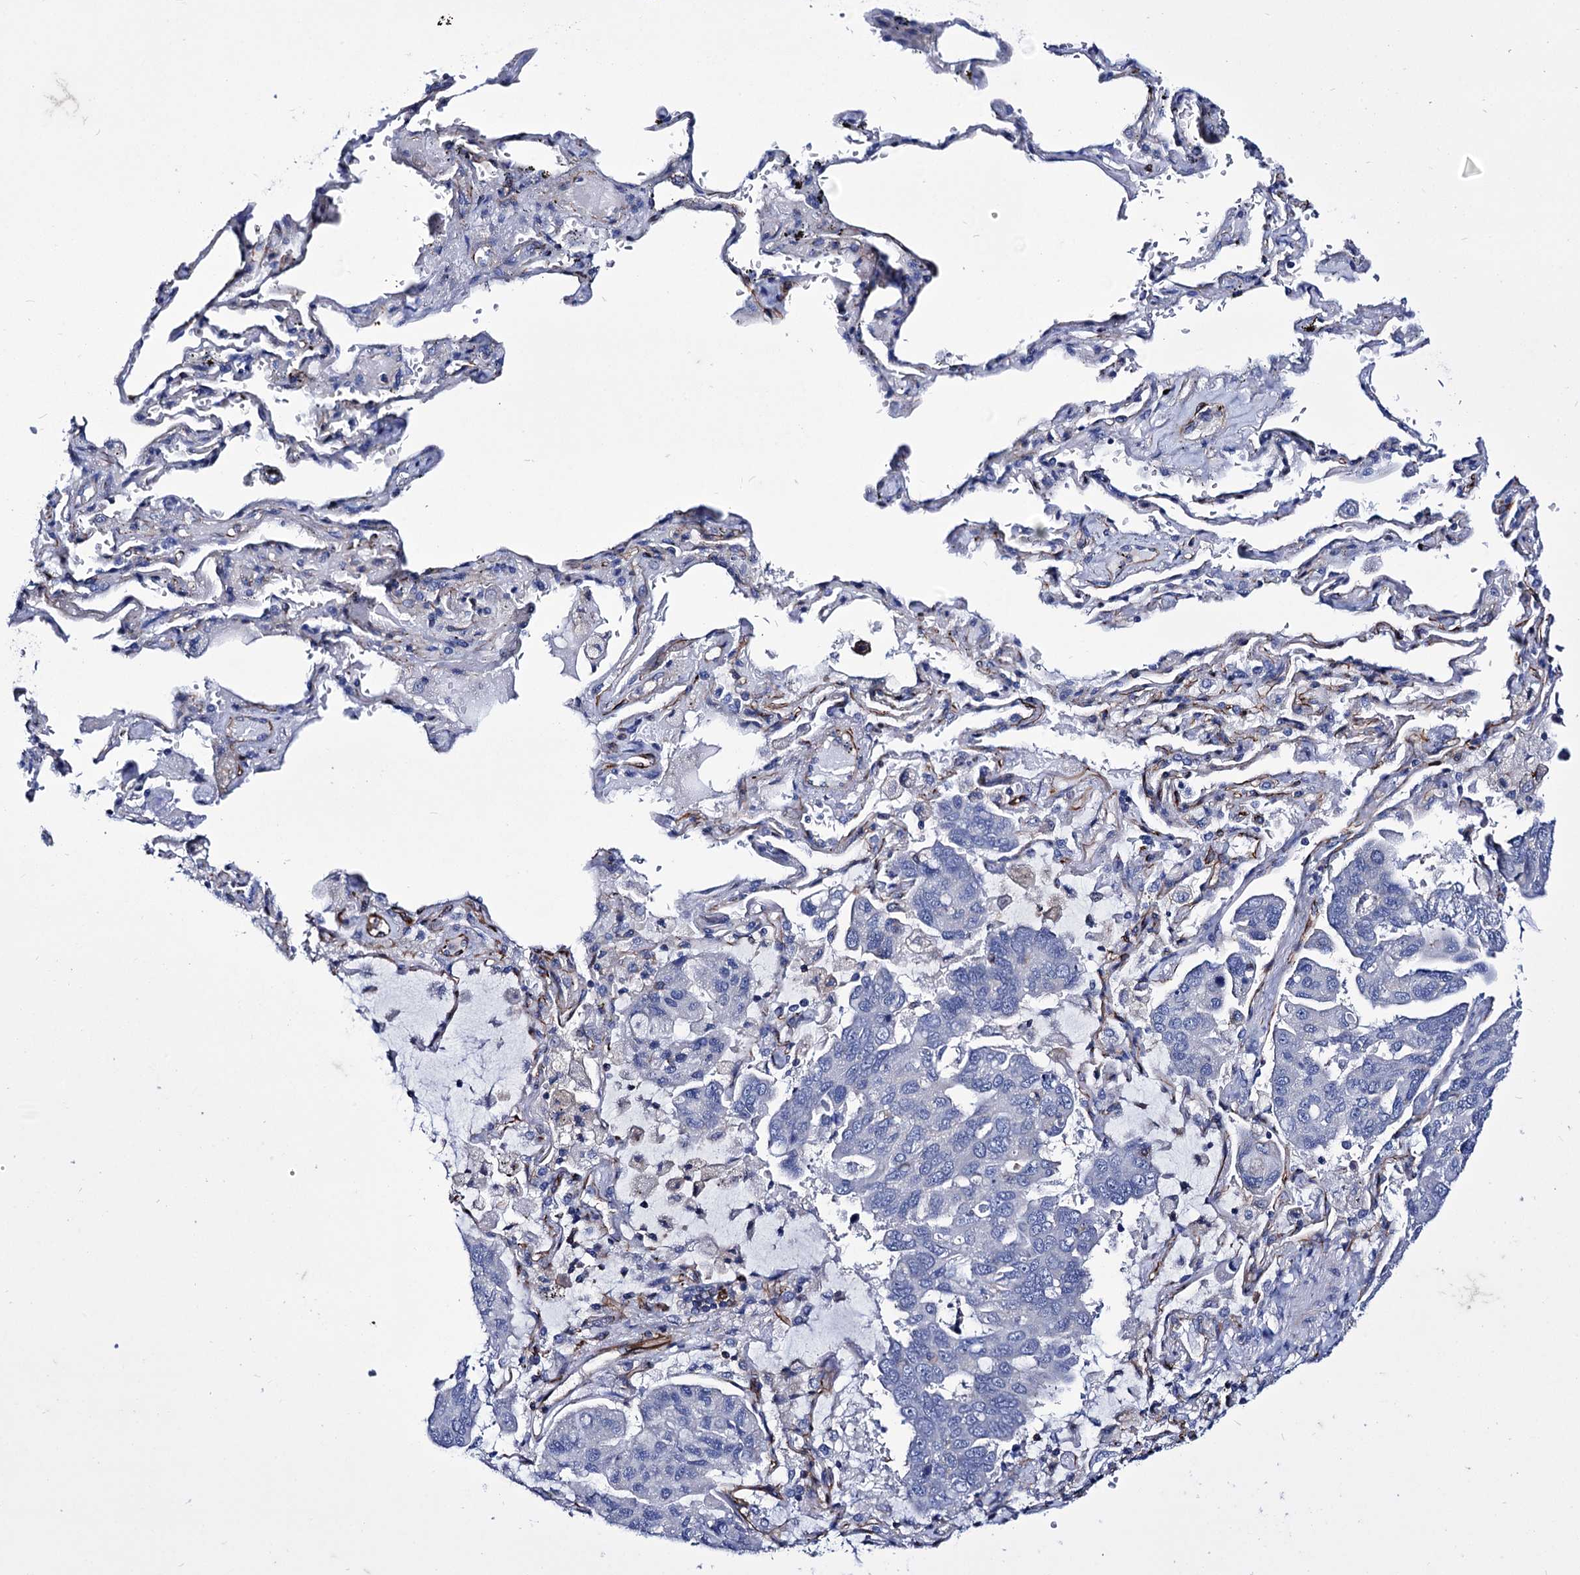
{"staining": {"intensity": "negative", "quantity": "none", "location": "none"}, "tissue": "lung cancer", "cell_type": "Tumor cells", "image_type": "cancer", "snomed": [{"axis": "morphology", "description": "Adenocarcinoma, NOS"}, {"axis": "topography", "description": "Lung"}], "caption": "There is no significant positivity in tumor cells of lung adenocarcinoma. (IHC, brightfield microscopy, high magnification).", "gene": "AXL", "patient": {"sex": "male", "age": 64}}